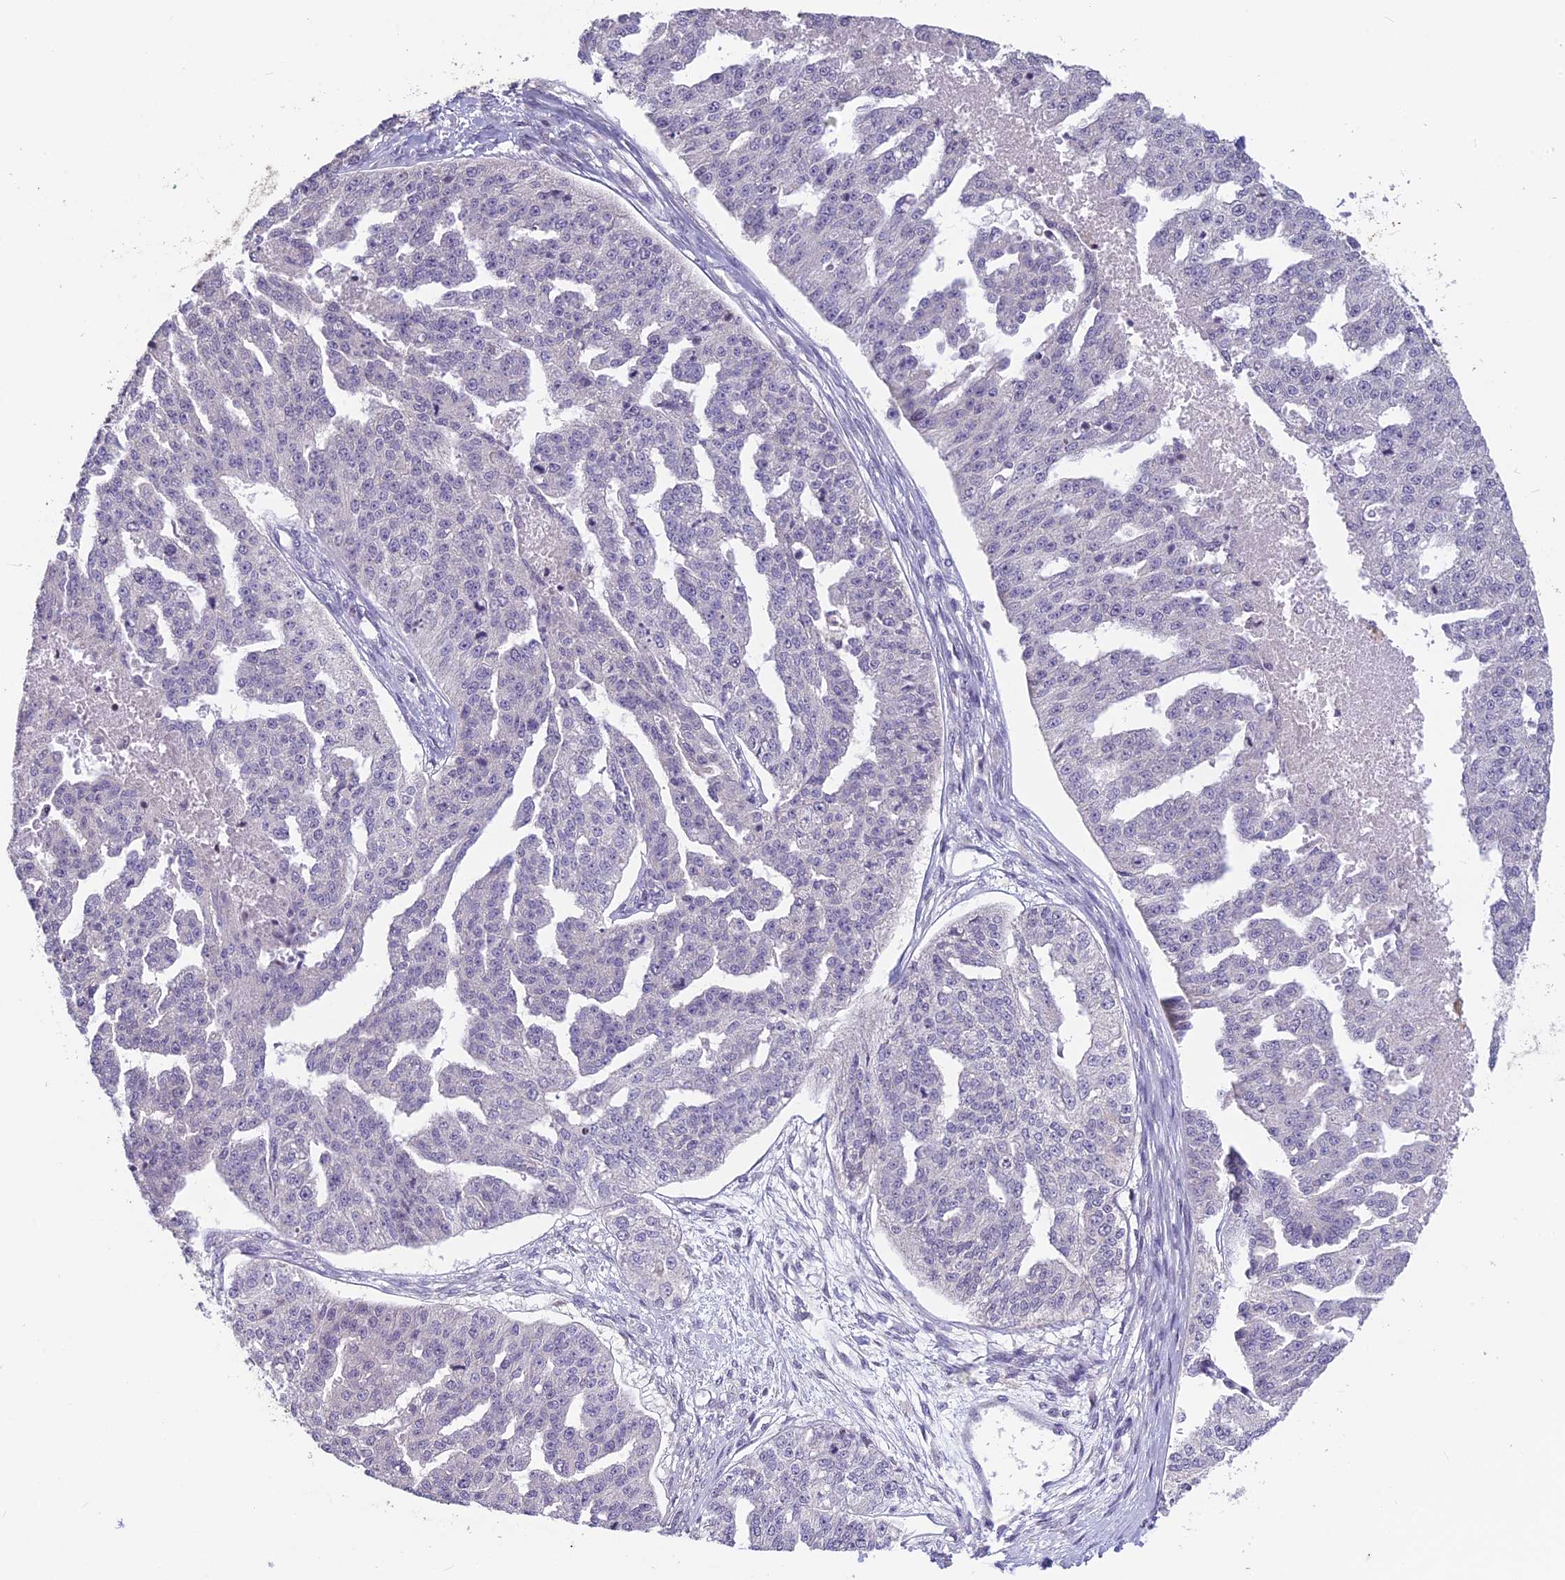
{"staining": {"intensity": "negative", "quantity": "none", "location": "none"}, "tissue": "ovarian cancer", "cell_type": "Tumor cells", "image_type": "cancer", "snomed": [{"axis": "morphology", "description": "Cystadenocarcinoma, serous, NOS"}, {"axis": "topography", "description": "Ovary"}], "caption": "Ovarian serous cystadenocarcinoma stained for a protein using immunohistochemistry reveals no expression tumor cells.", "gene": "TMEM134", "patient": {"sex": "female", "age": 58}}